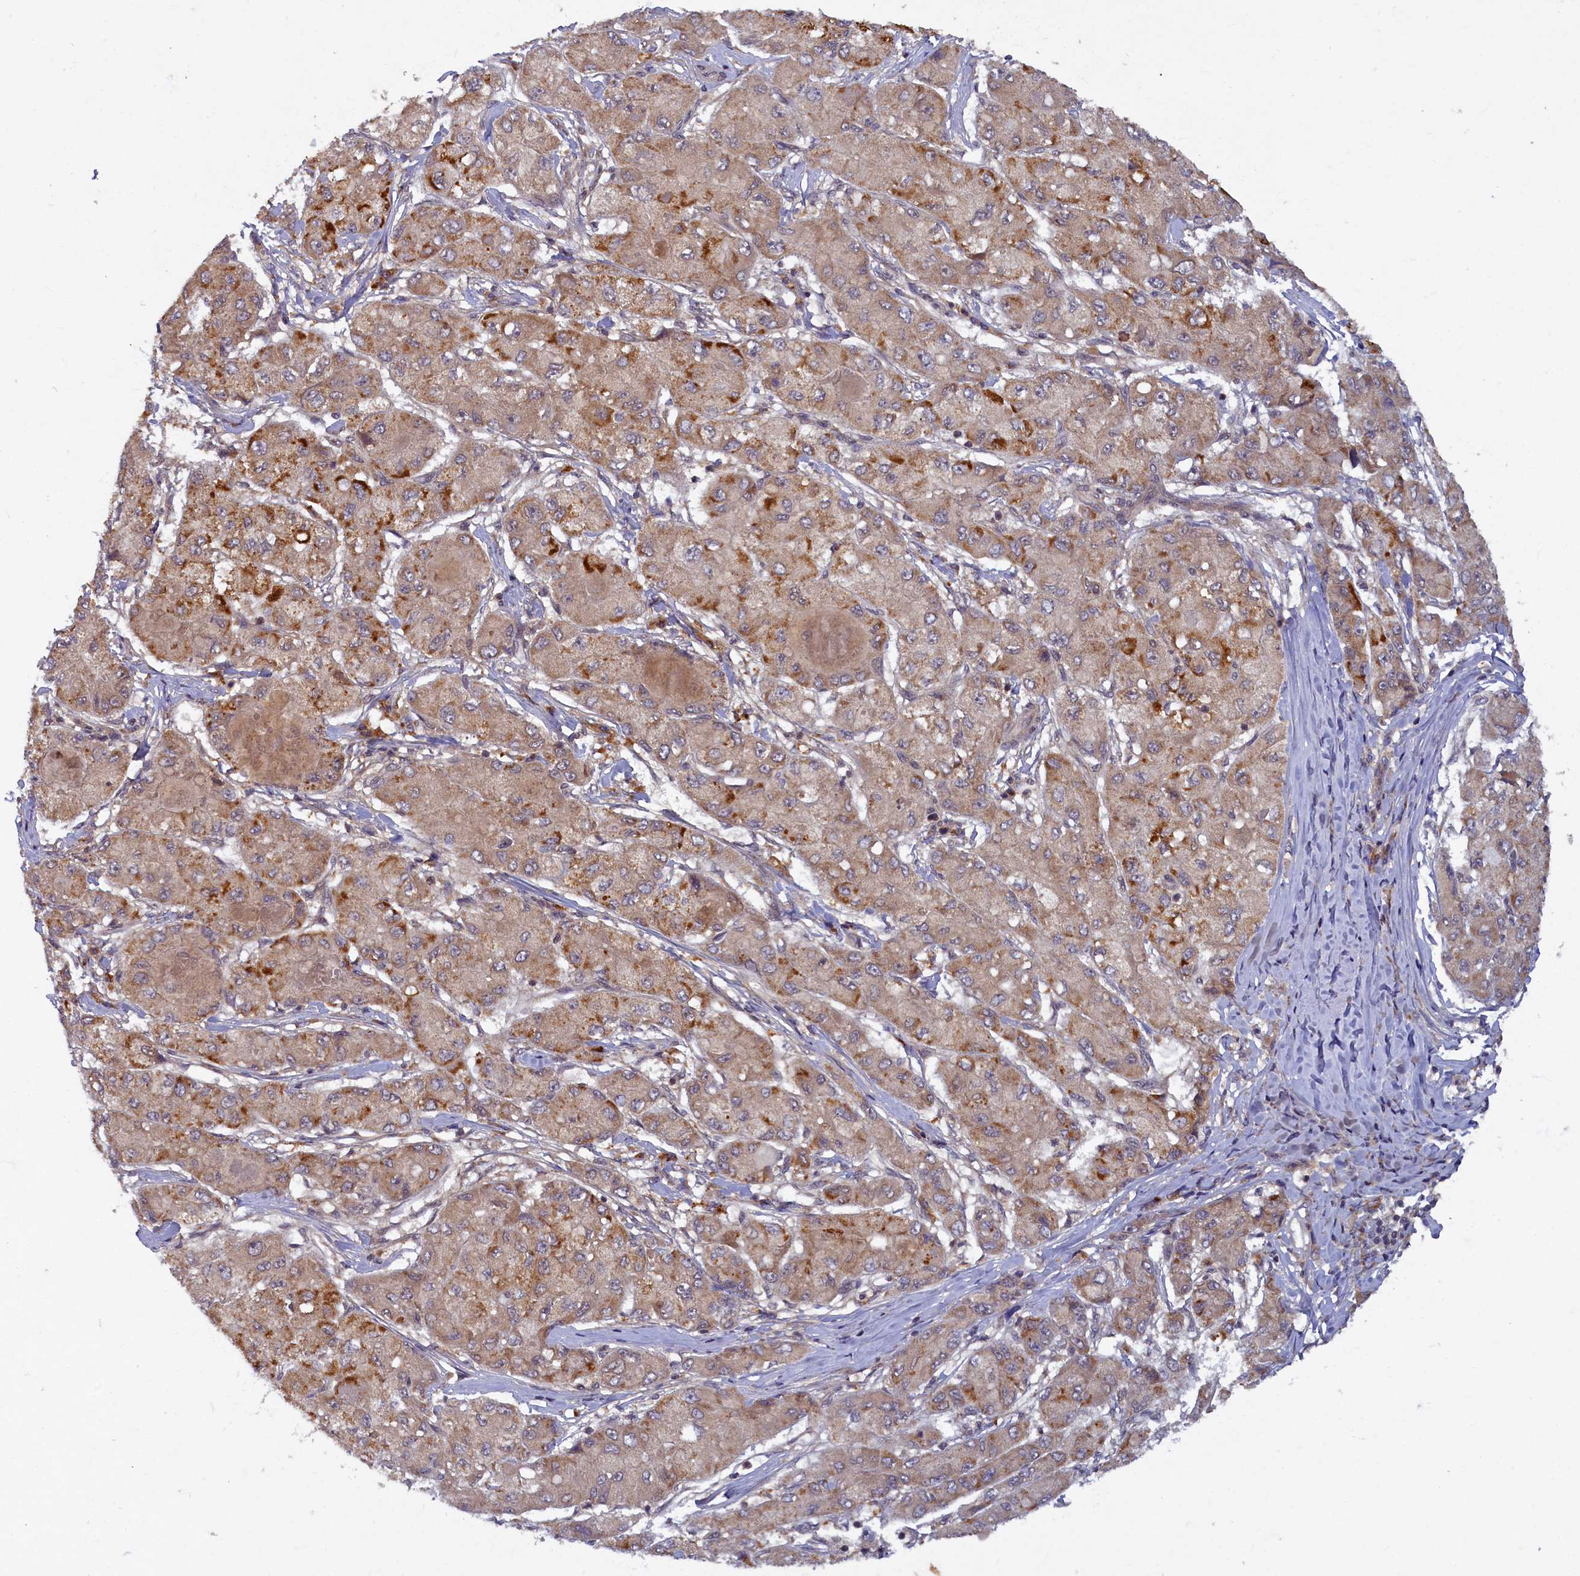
{"staining": {"intensity": "moderate", "quantity": ">75%", "location": "cytoplasmic/membranous"}, "tissue": "liver cancer", "cell_type": "Tumor cells", "image_type": "cancer", "snomed": [{"axis": "morphology", "description": "Carcinoma, Hepatocellular, NOS"}, {"axis": "topography", "description": "Liver"}], "caption": "Immunohistochemistry of hepatocellular carcinoma (liver) shows medium levels of moderate cytoplasmic/membranous positivity in approximately >75% of tumor cells.", "gene": "BICD1", "patient": {"sex": "male", "age": 80}}